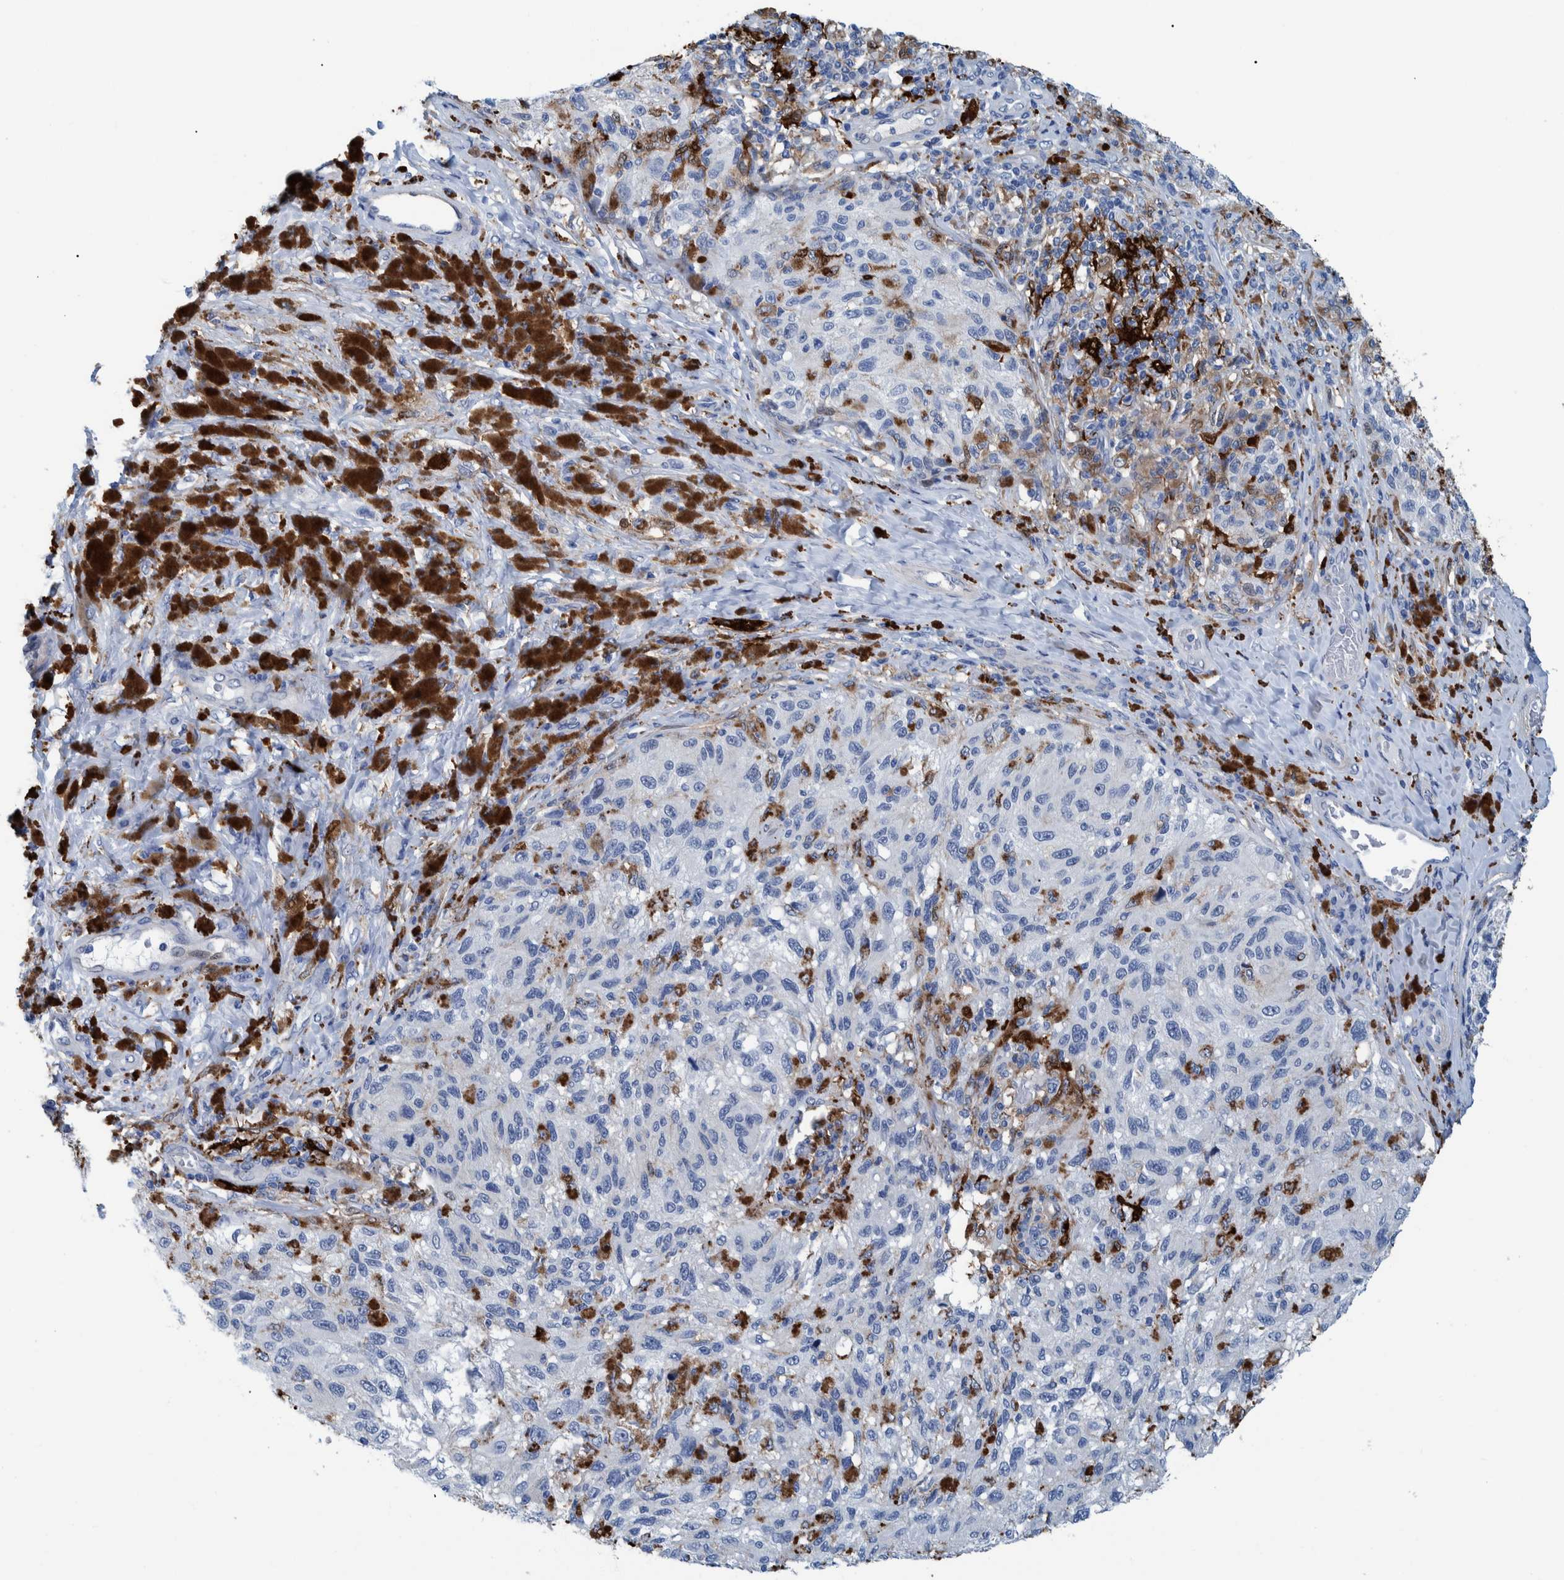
{"staining": {"intensity": "negative", "quantity": "none", "location": "none"}, "tissue": "melanoma", "cell_type": "Tumor cells", "image_type": "cancer", "snomed": [{"axis": "morphology", "description": "Malignant melanoma, NOS"}, {"axis": "topography", "description": "Skin"}], "caption": "Immunohistochemical staining of malignant melanoma exhibits no significant staining in tumor cells.", "gene": "IDO1", "patient": {"sex": "female", "age": 73}}